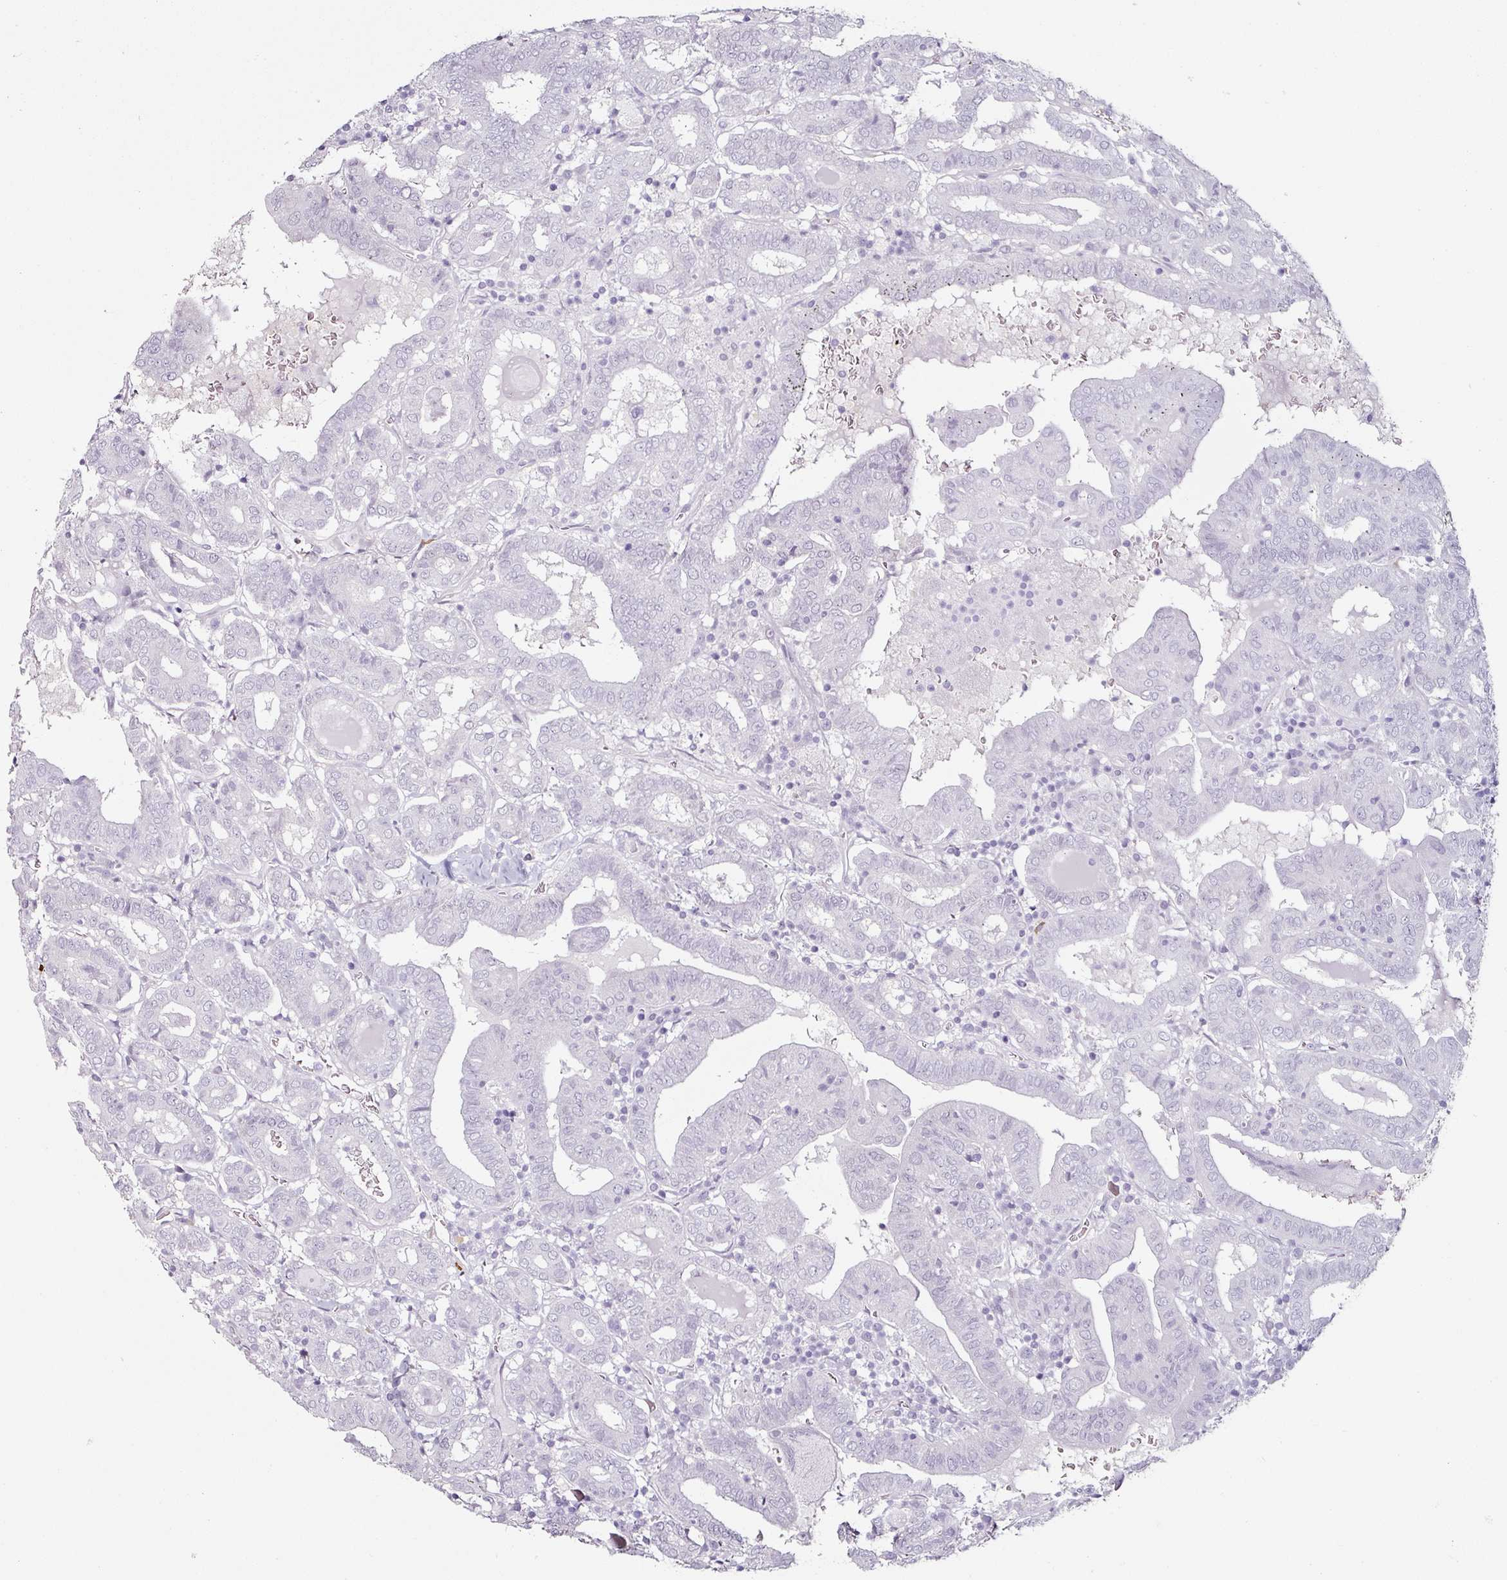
{"staining": {"intensity": "negative", "quantity": "none", "location": "none"}, "tissue": "thyroid cancer", "cell_type": "Tumor cells", "image_type": "cancer", "snomed": [{"axis": "morphology", "description": "Papillary adenocarcinoma, NOS"}, {"axis": "topography", "description": "Thyroid gland"}], "caption": "Immunohistochemistry image of human thyroid papillary adenocarcinoma stained for a protein (brown), which shows no positivity in tumor cells.", "gene": "CAP2", "patient": {"sex": "female", "age": 72}}